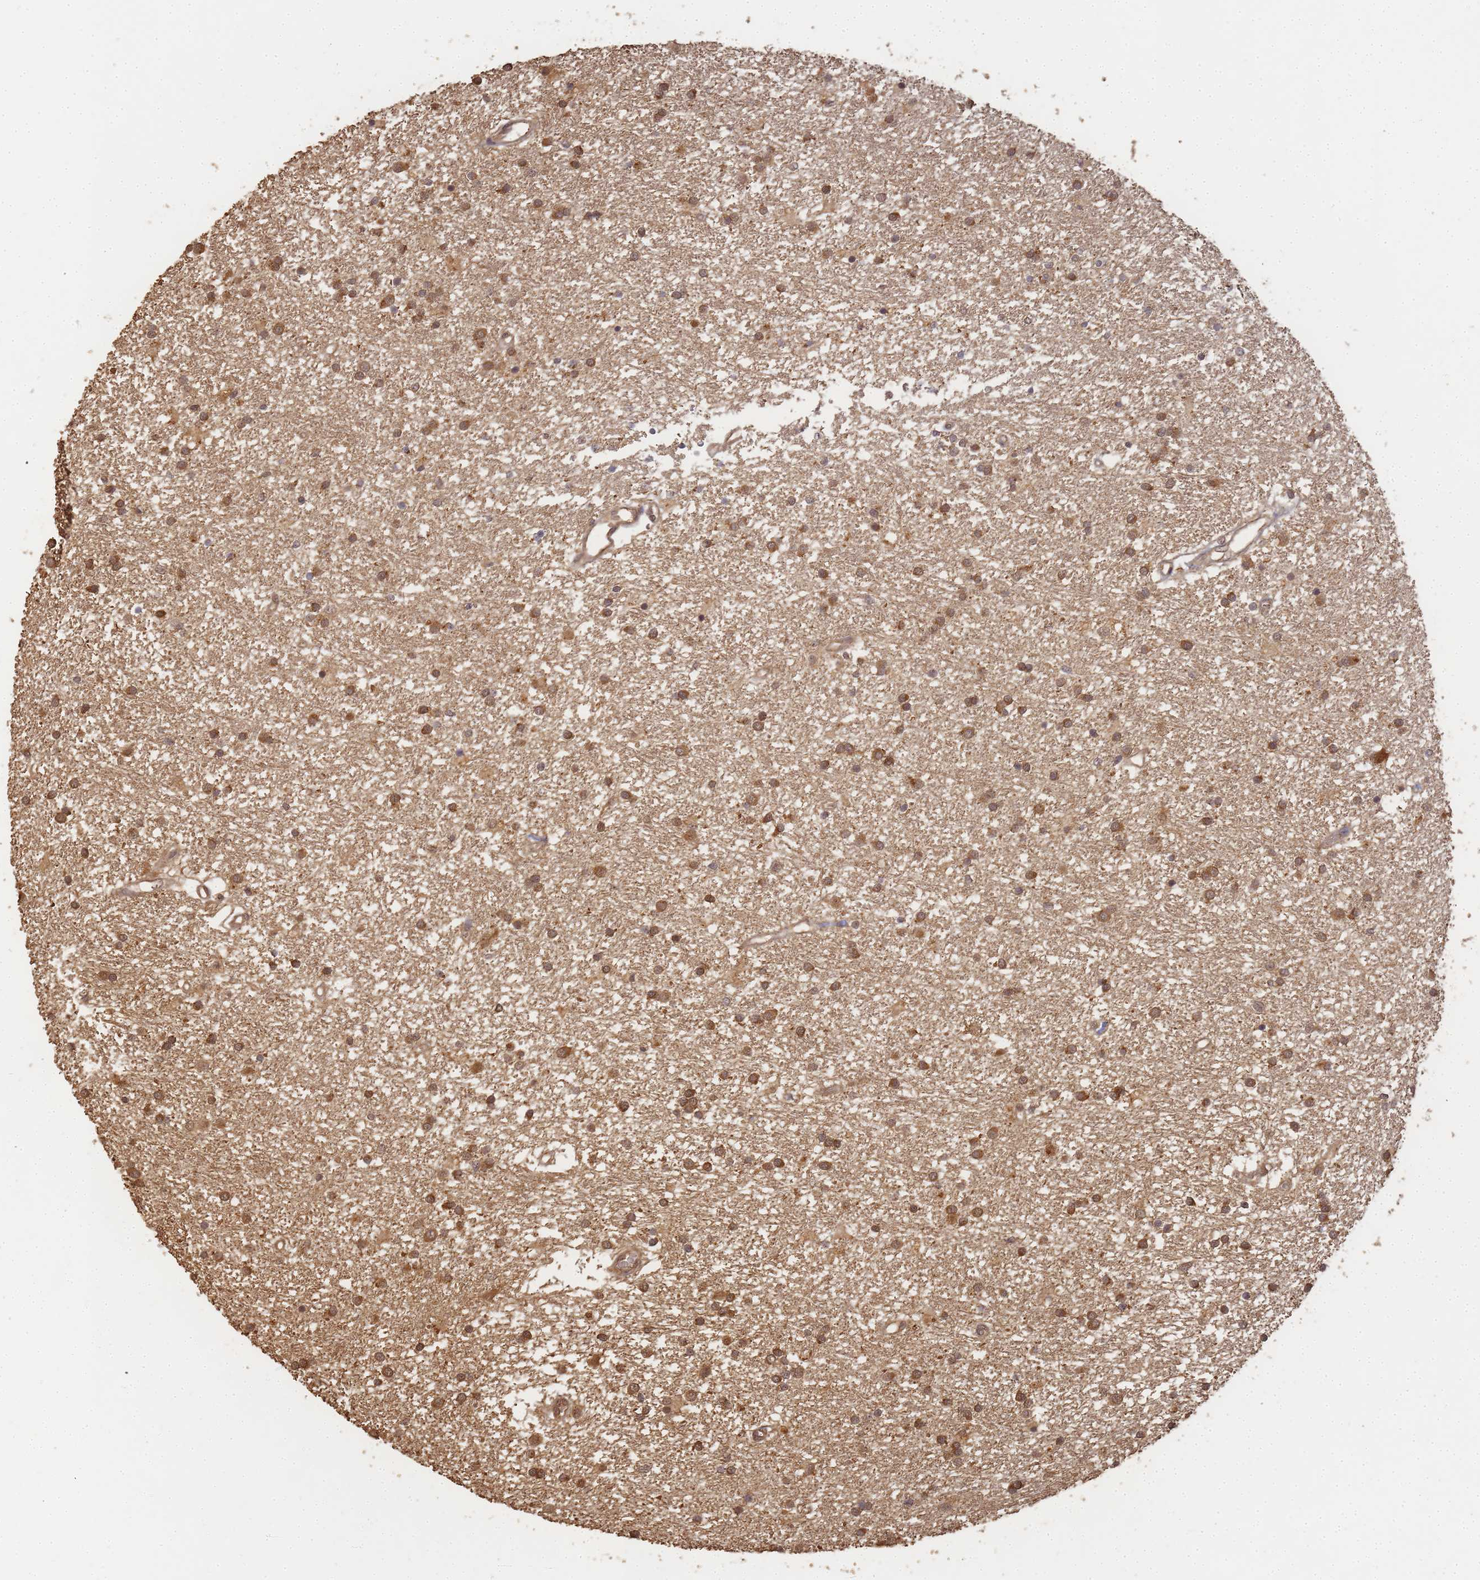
{"staining": {"intensity": "moderate", "quantity": ">75%", "location": "cytoplasmic/membranous,nuclear"}, "tissue": "glioma", "cell_type": "Tumor cells", "image_type": "cancer", "snomed": [{"axis": "morphology", "description": "Glioma, malignant, High grade"}, {"axis": "topography", "description": "Brain"}], "caption": "Glioma was stained to show a protein in brown. There is medium levels of moderate cytoplasmic/membranous and nuclear positivity in about >75% of tumor cells.", "gene": "ALKBH1", "patient": {"sex": "male", "age": 77}}